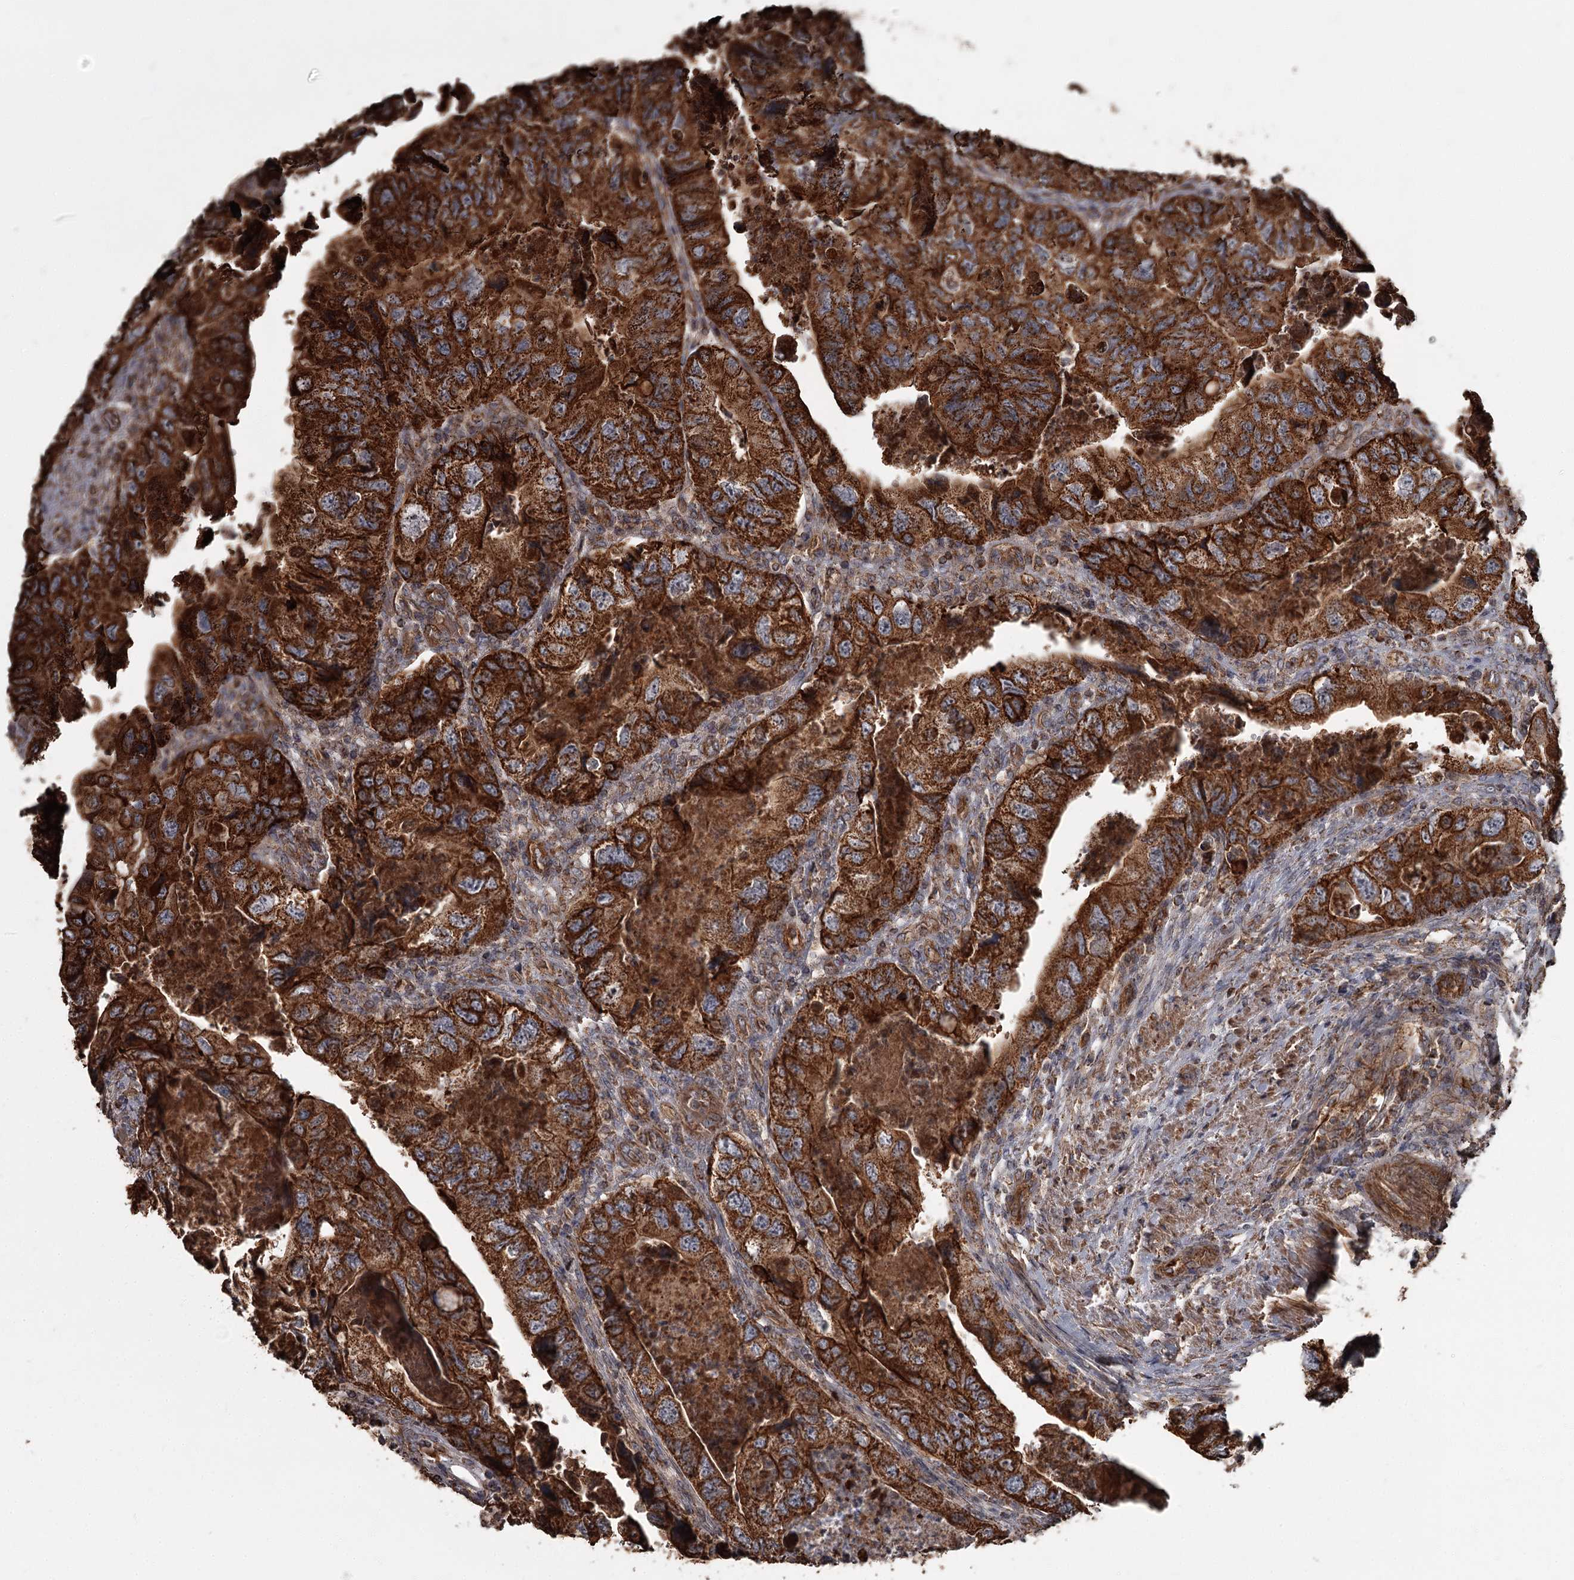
{"staining": {"intensity": "strong", "quantity": ">75%", "location": "cytoplasmic/membranous"}, "tissue": "colorectal cancer", "cell_type": "Tumor cells", "image_type": "cancer", "snomed": [{"axis": "morphology", "description": "Adenocarcinoma, NOS"}, {"axis": "topography", "description": "Rectum"}], "caption": "A micrograph showing strong cytoplasmic/membranous staining in about >75% of tumor cells in colorectal cancer (adenocarcinoma), as visualized by brown immunohistochemical staining.", "gene": "THAP9", "patient": {"sex": "male", "age": 63}}